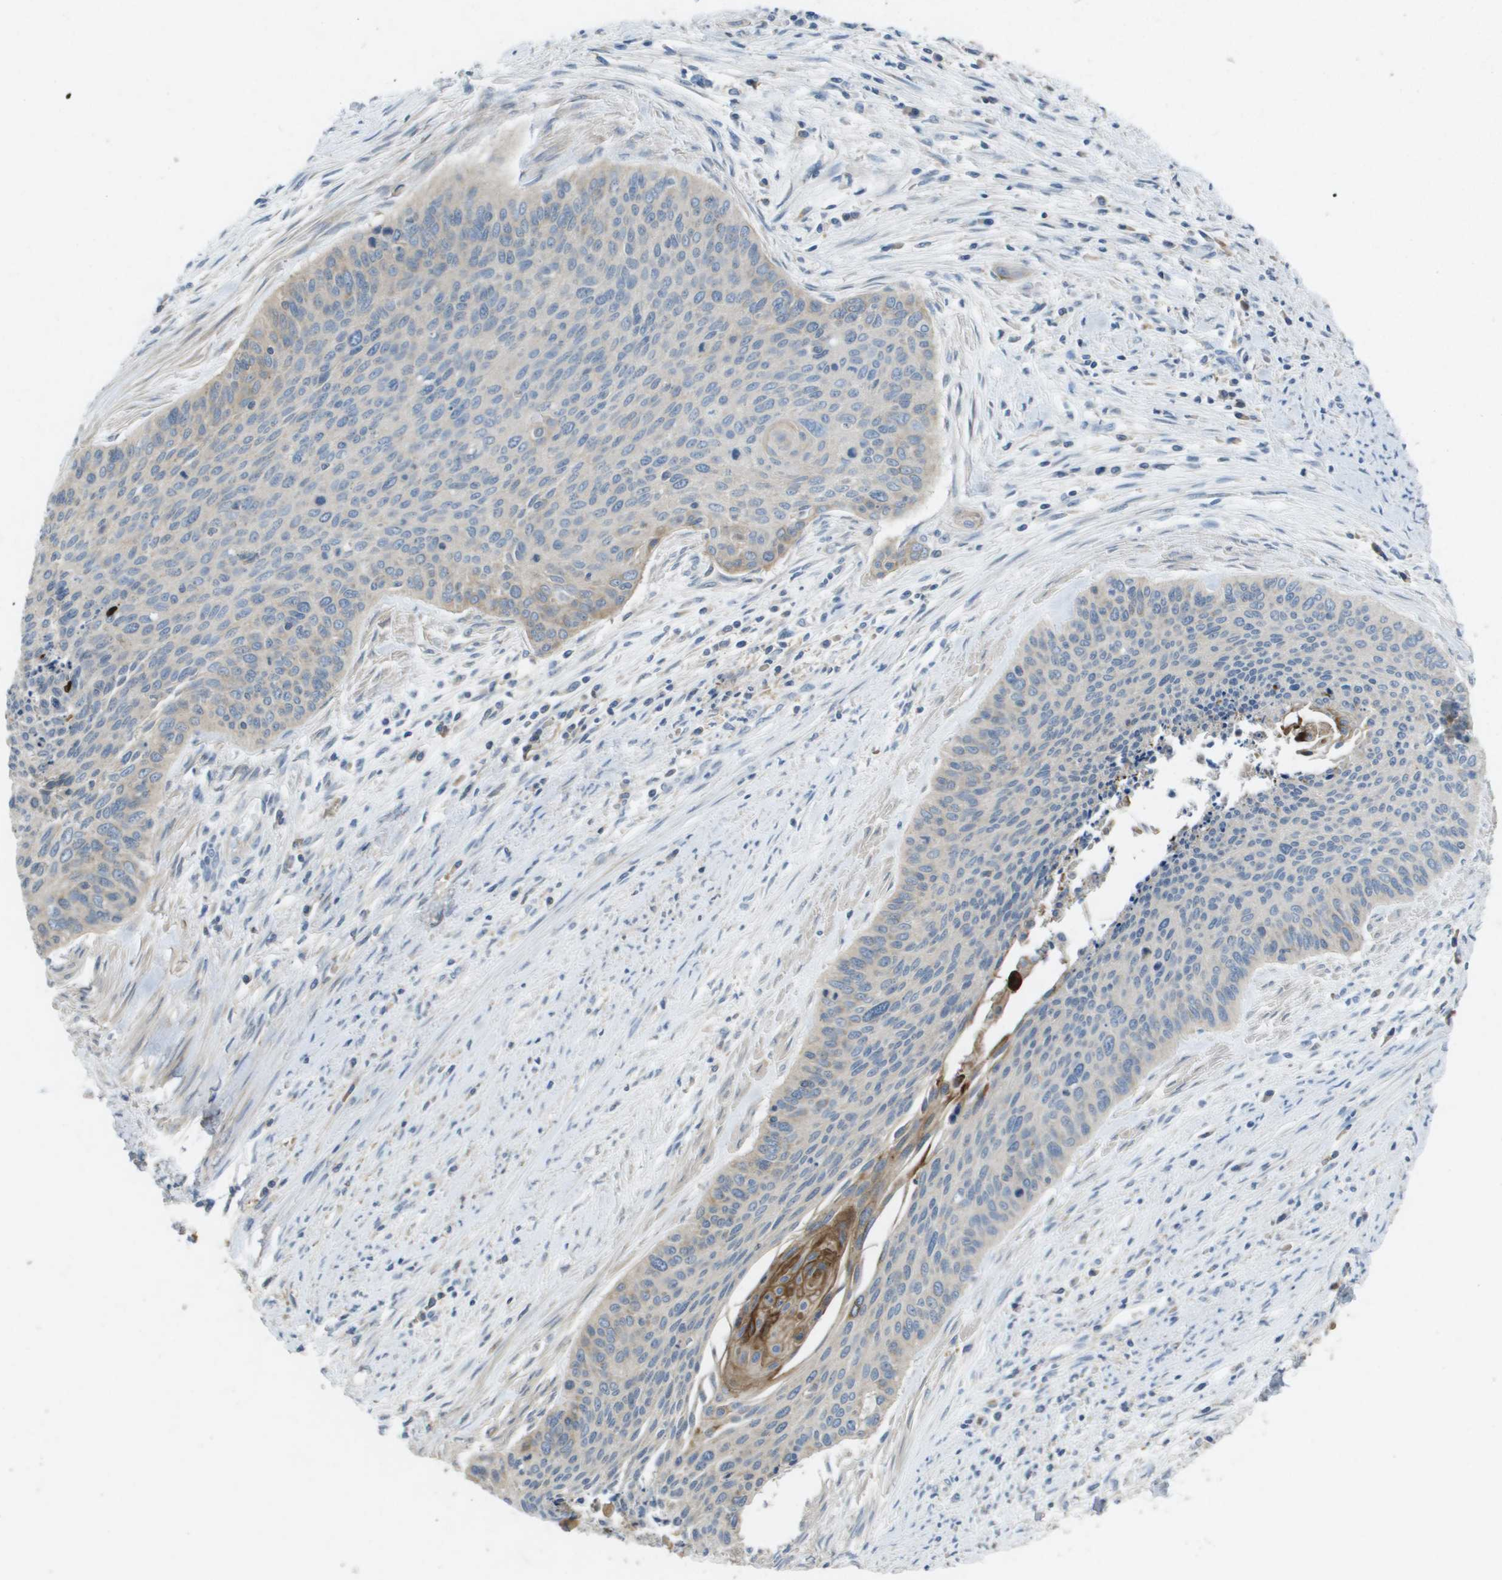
{"staining": {"intensity": "weak", "quantity": "<25%", "location": "cytoplasmic/membranous"}, "tissue": "cervical cancer", "cell_type": "Tumor cells", "image_type": "cancer", "snomed": [{"axis": "morphology", "description": "Squamous cell carcinoma, NOS"}, {"axis": "topography", "description": "Cervix"}], "caption": "Human cervical squamous cell carcinoma stained for a protein using immunohistochemistry exhibits no expression in tumor cells.", "gene": "CLCA4", "patient": {"sex": "female", "age": 55}}